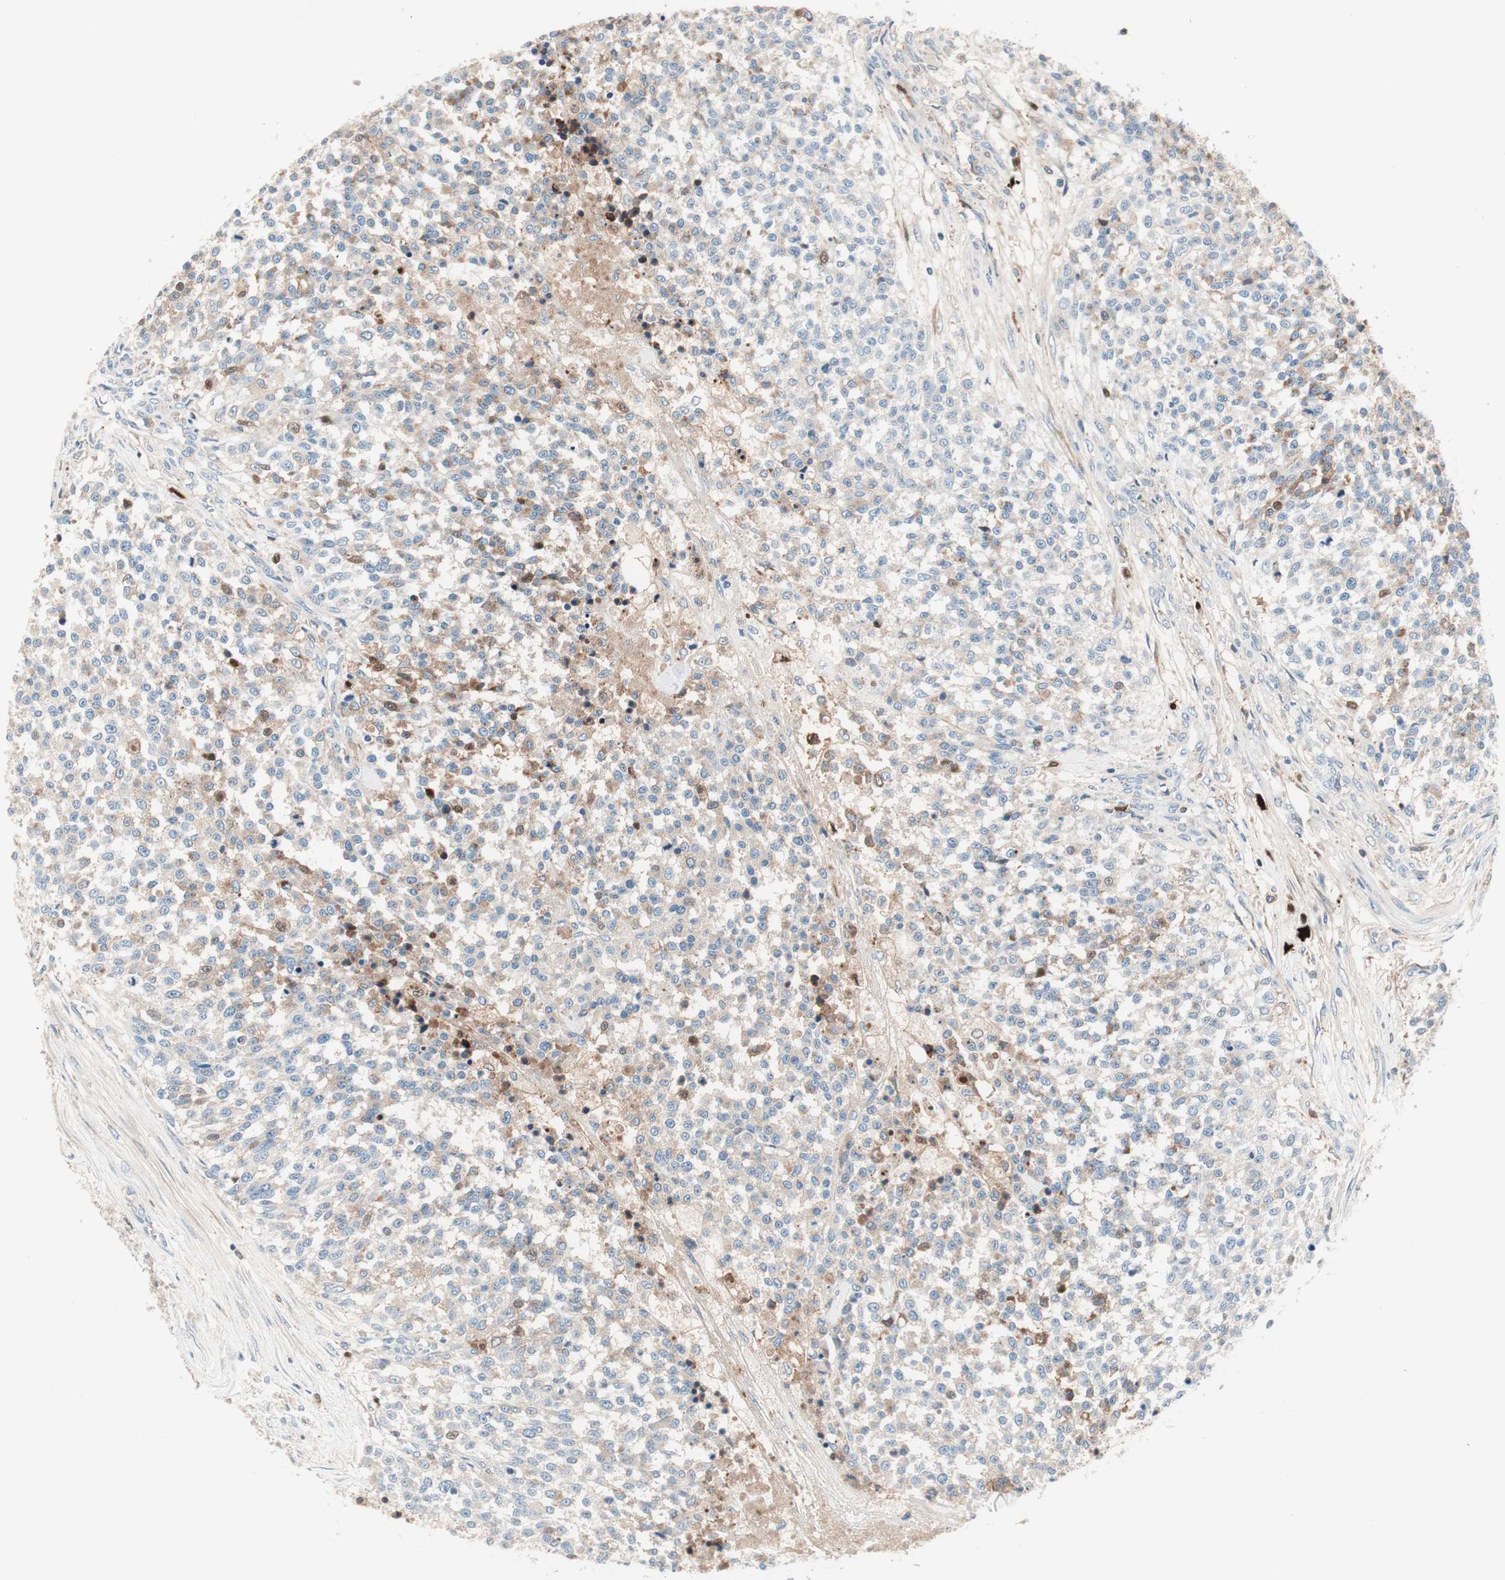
{"staining": {"intensity": "weak", "quantity": "25%-75%", "location": "cytoplasmic/membranous"}, "tissue": "testis cancer", "cell_type": "Tumor cells", "image_type": "cancer", "snomed": [{"axis": "morphology", "description": "Seminoma, NOS"}, {"axis": "topography", "description": "Testis"}], "caption": "Immunohistochemical staining of human seminoma (testis) reveals low levels of weak cytoplasmic/membranous protein staining in approximately 25%-75% of tumor cells. The staining was performed using DAB (3,3'-diaminobenzidine) to visualize the protein expression in brown, while the nuclei were stained in blue with hematoxylin (Magnification: 20x).", "gene": "RAD54B", "patient": {"sex": "male", "age": 59}}